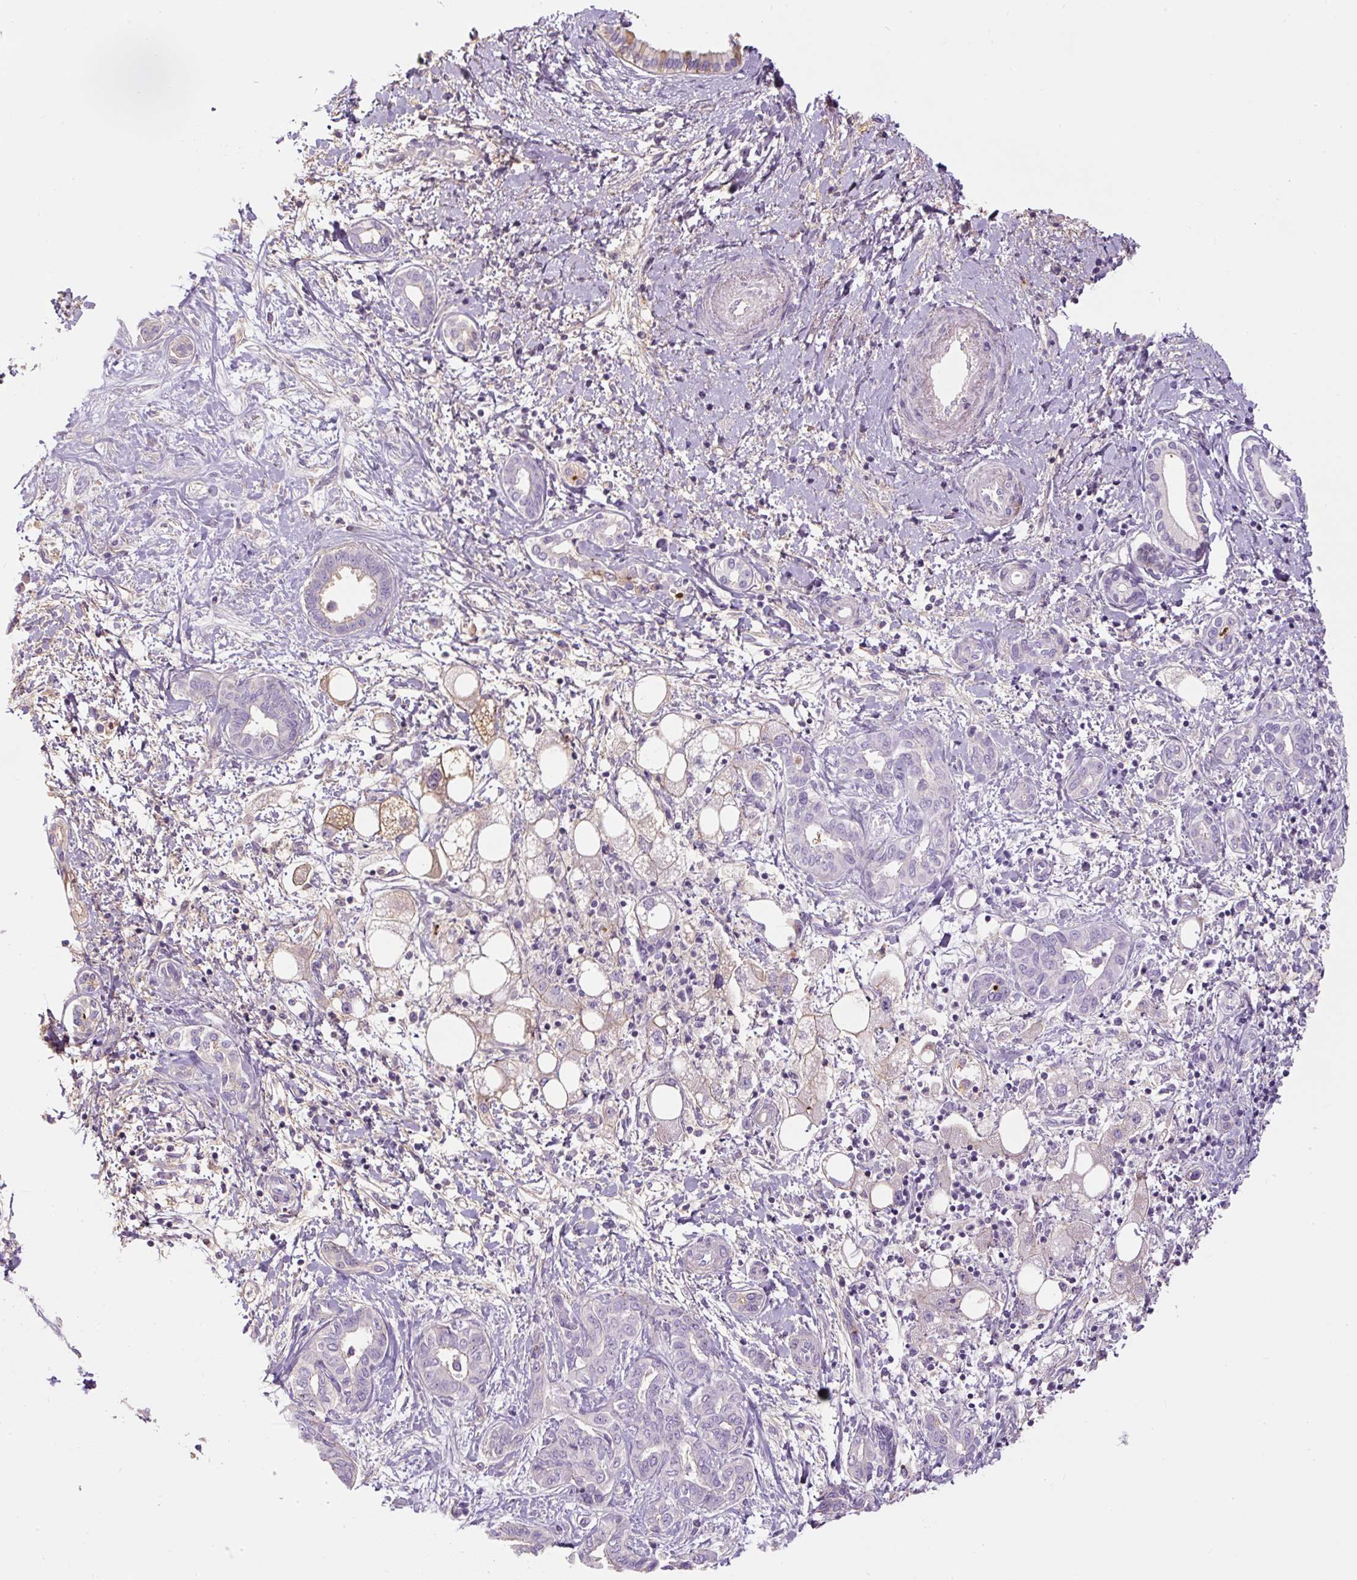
{"staining": {"intensity": "negative", "quantity": "none", "location": "none"}, "tissue": "liver cancer", "cell_type": "Tumor cells", "image_type": "cancer", "snomed": [{"axis": "morphology", "description": "Cholangiocarcinoma"}, {"axis": "topography", "description": "Liver"}], "caption": "An immunohistochemistry (IHC) image of liver cancer is shown. There is no staining in tumor cells of liver cancer.", "gene": "APOA1", "patient": {"sex": "female", "age": 77}}